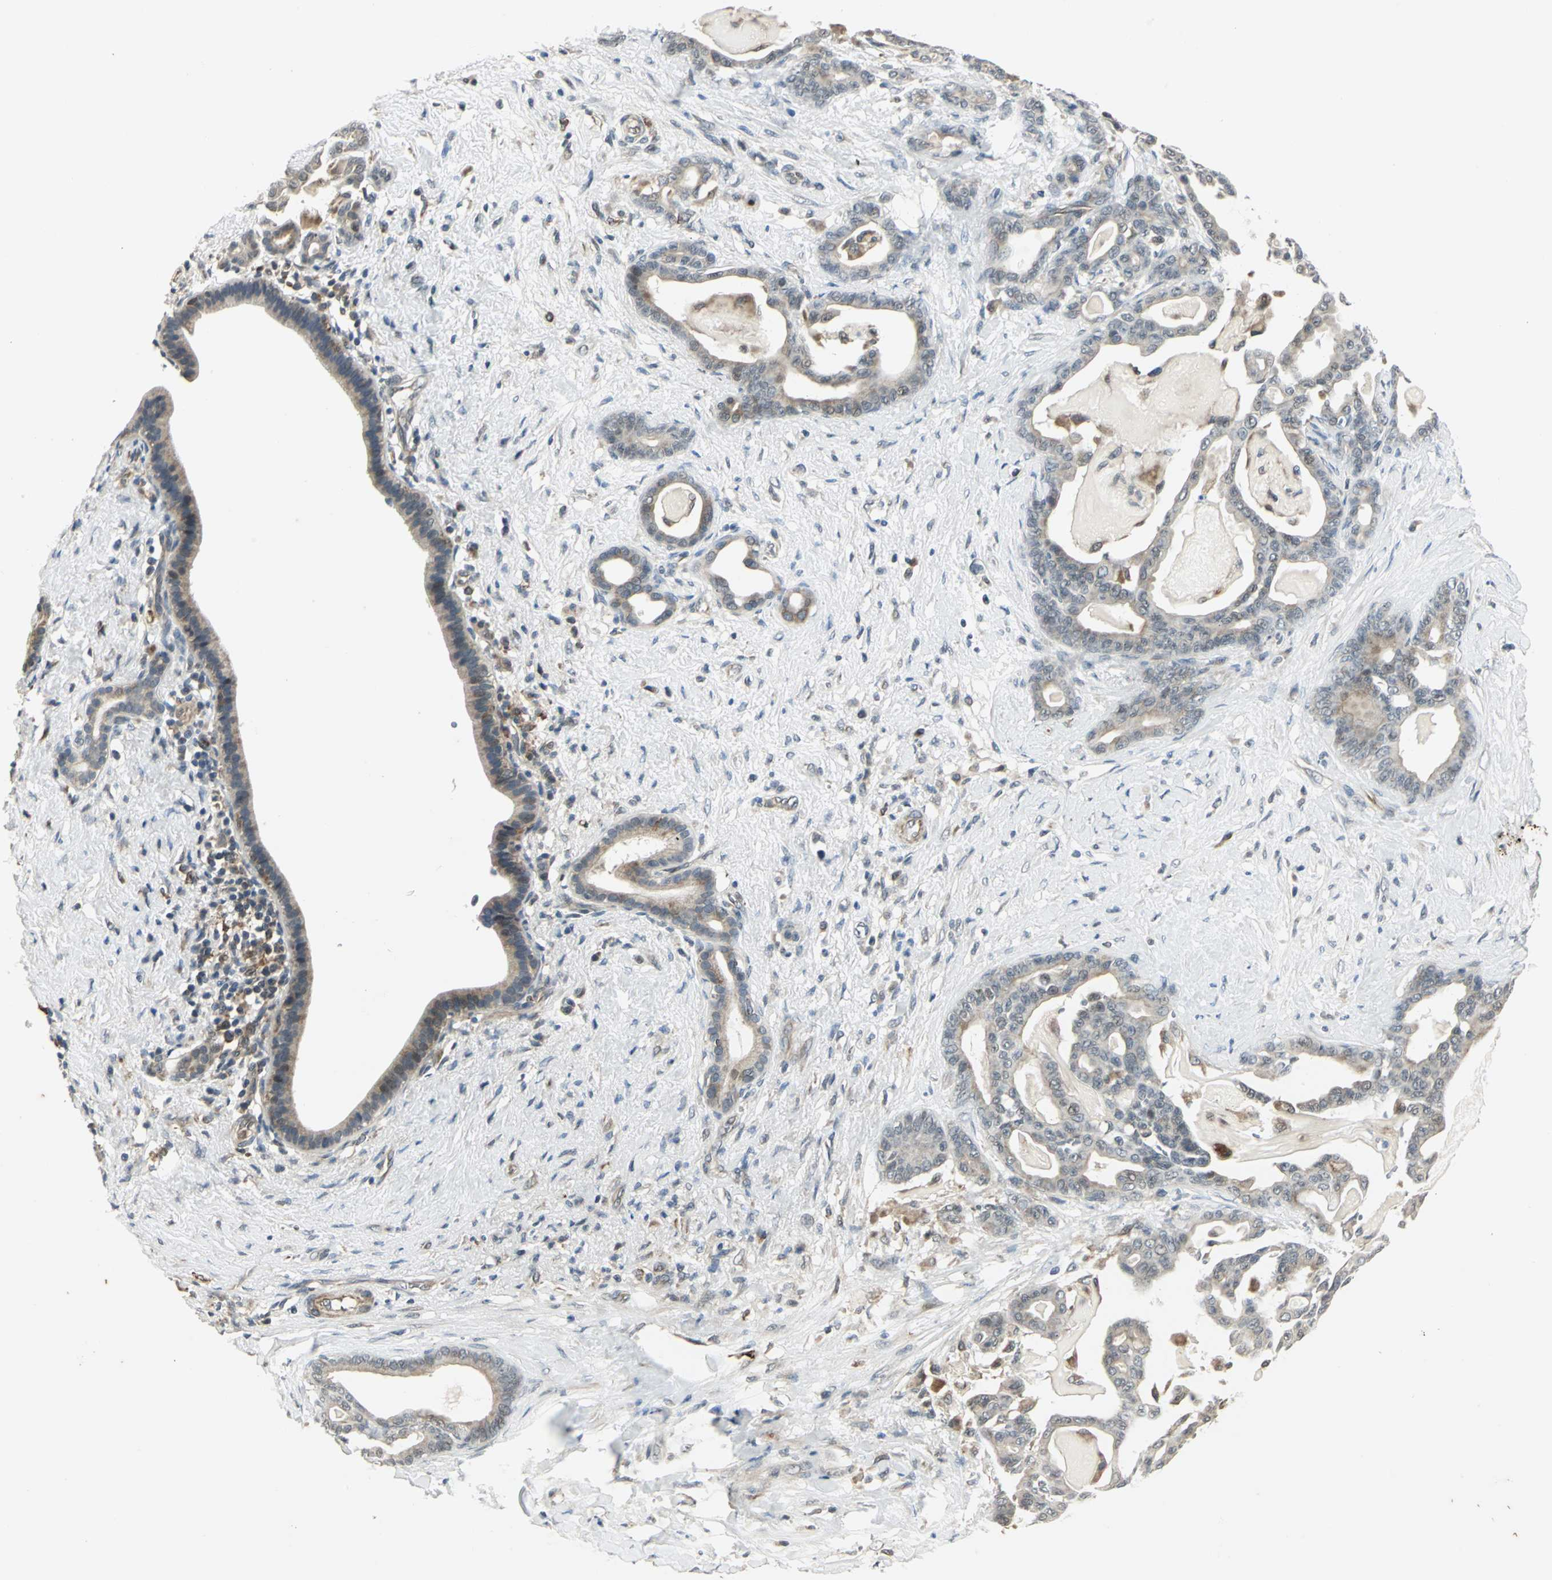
{"staining": {"intensity": "weak", "quantity": "25%-75%", "location": "cytoplasmic/membranous"}, "tissue": "pancreatic cancer", "cell_type": "Tumor cells", "image_type": "cancer", "snomed": [{"axis": "morphology", "description": "Adenocarcinoma, NOS"}, {"axis": "topography", "description": "Pancreas"}], "caption": "Immunohistochemical staining of human pancreatic cancer (adenocarcinoma) demonstrates low levels of weak cytoplasmic/membranous protein expression in about 25%-75% of tumor cells.", "gene": "PLAGL2", "patient": {"sex": "male", "age": 63}}